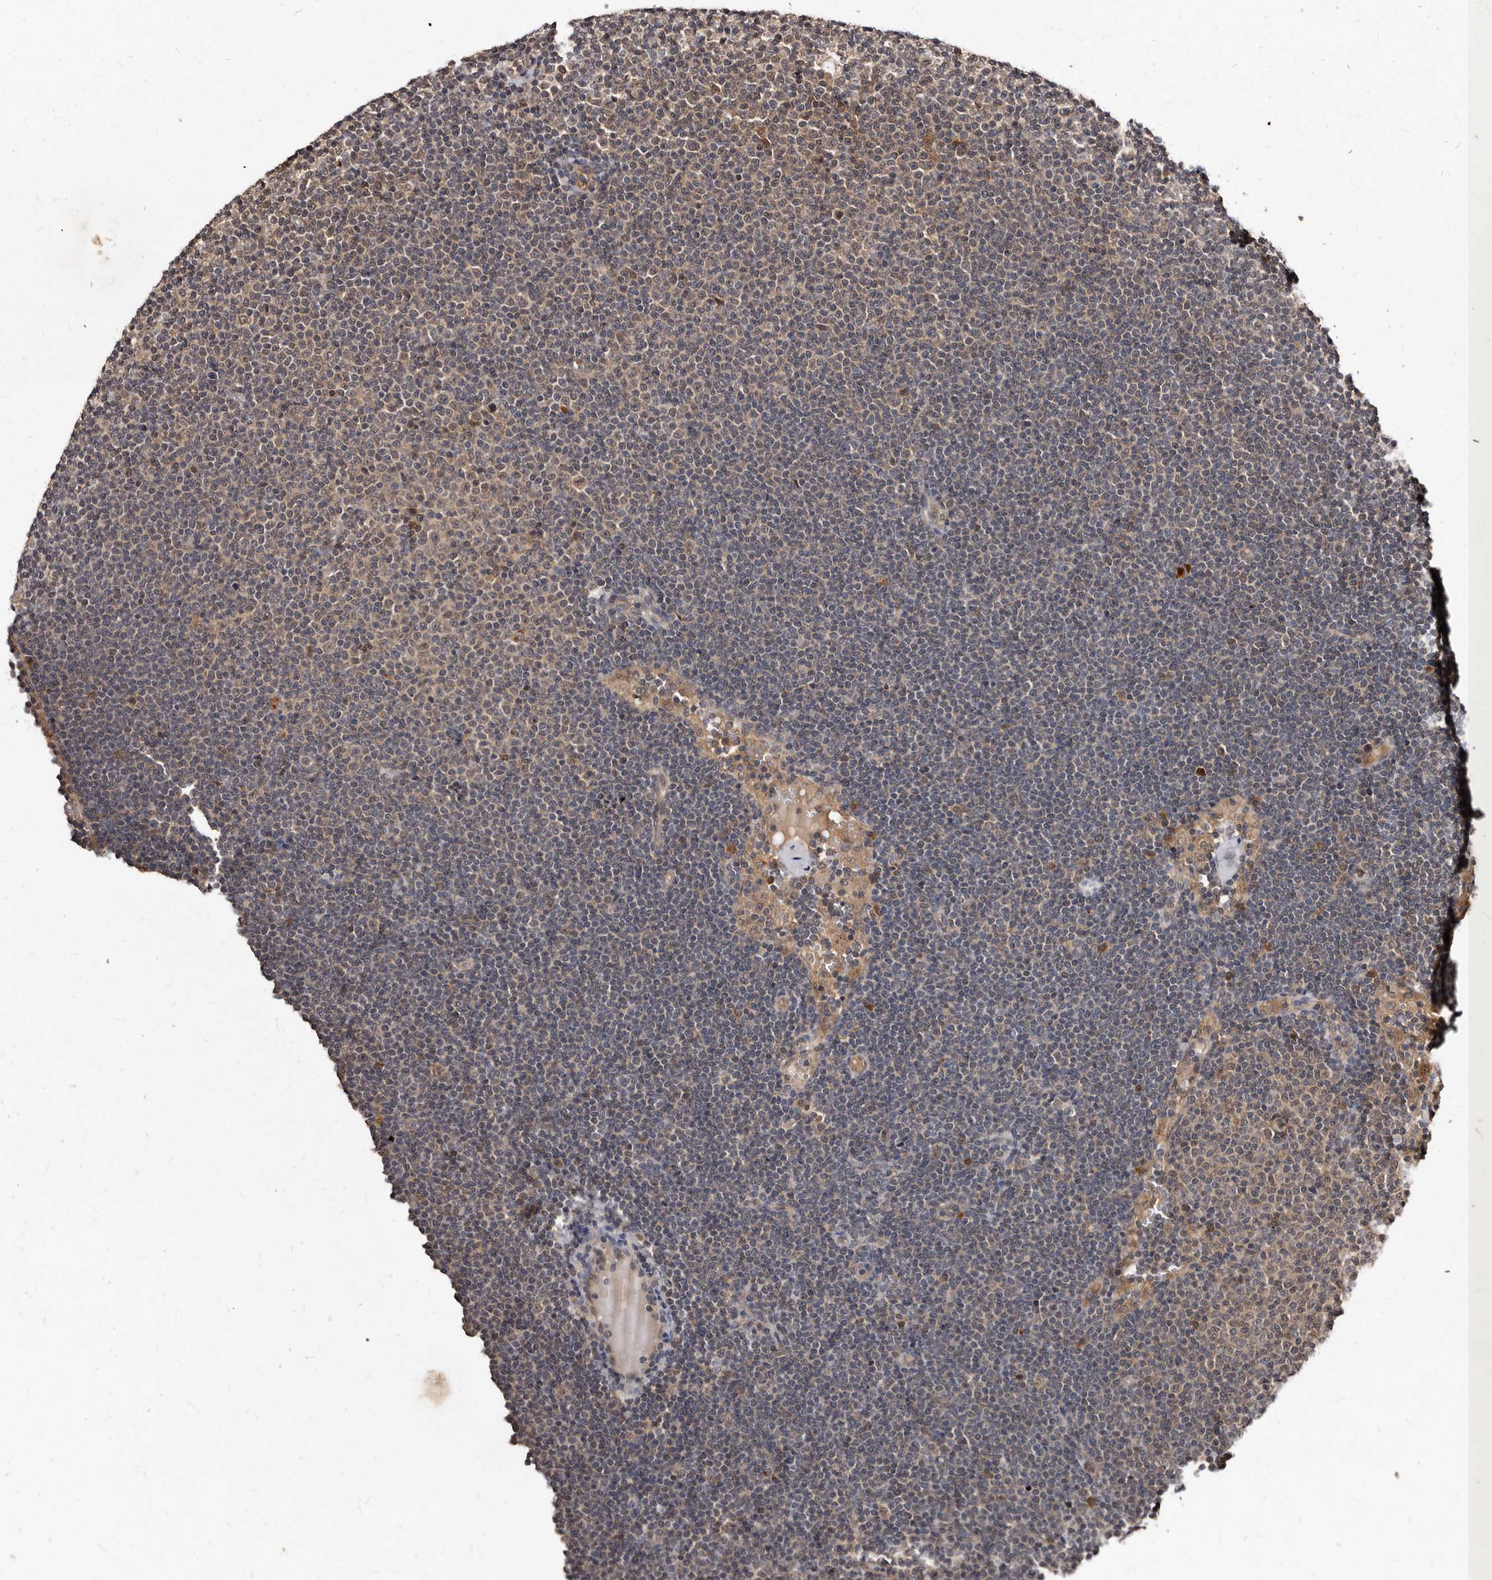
{"staining": {"intensity": "weak", "quantity": "<25%", "location": "cytoplasmic/membranous"}, "tissue": "lymphoma", "cell_type": "Tumor cells", "image_type": "cancer", "snomed": [{"axis": "morphology", "description": "Malignant lymphoma, non-Hodgkin's type, Low grade"}, {"axis": "topography", "description": "Lymph node"}], "caption": "Tumor cells are negative for protein expression in human lymphoma.", "gene": "PMVK", "patient": {"sex": "female", "age": 53}}